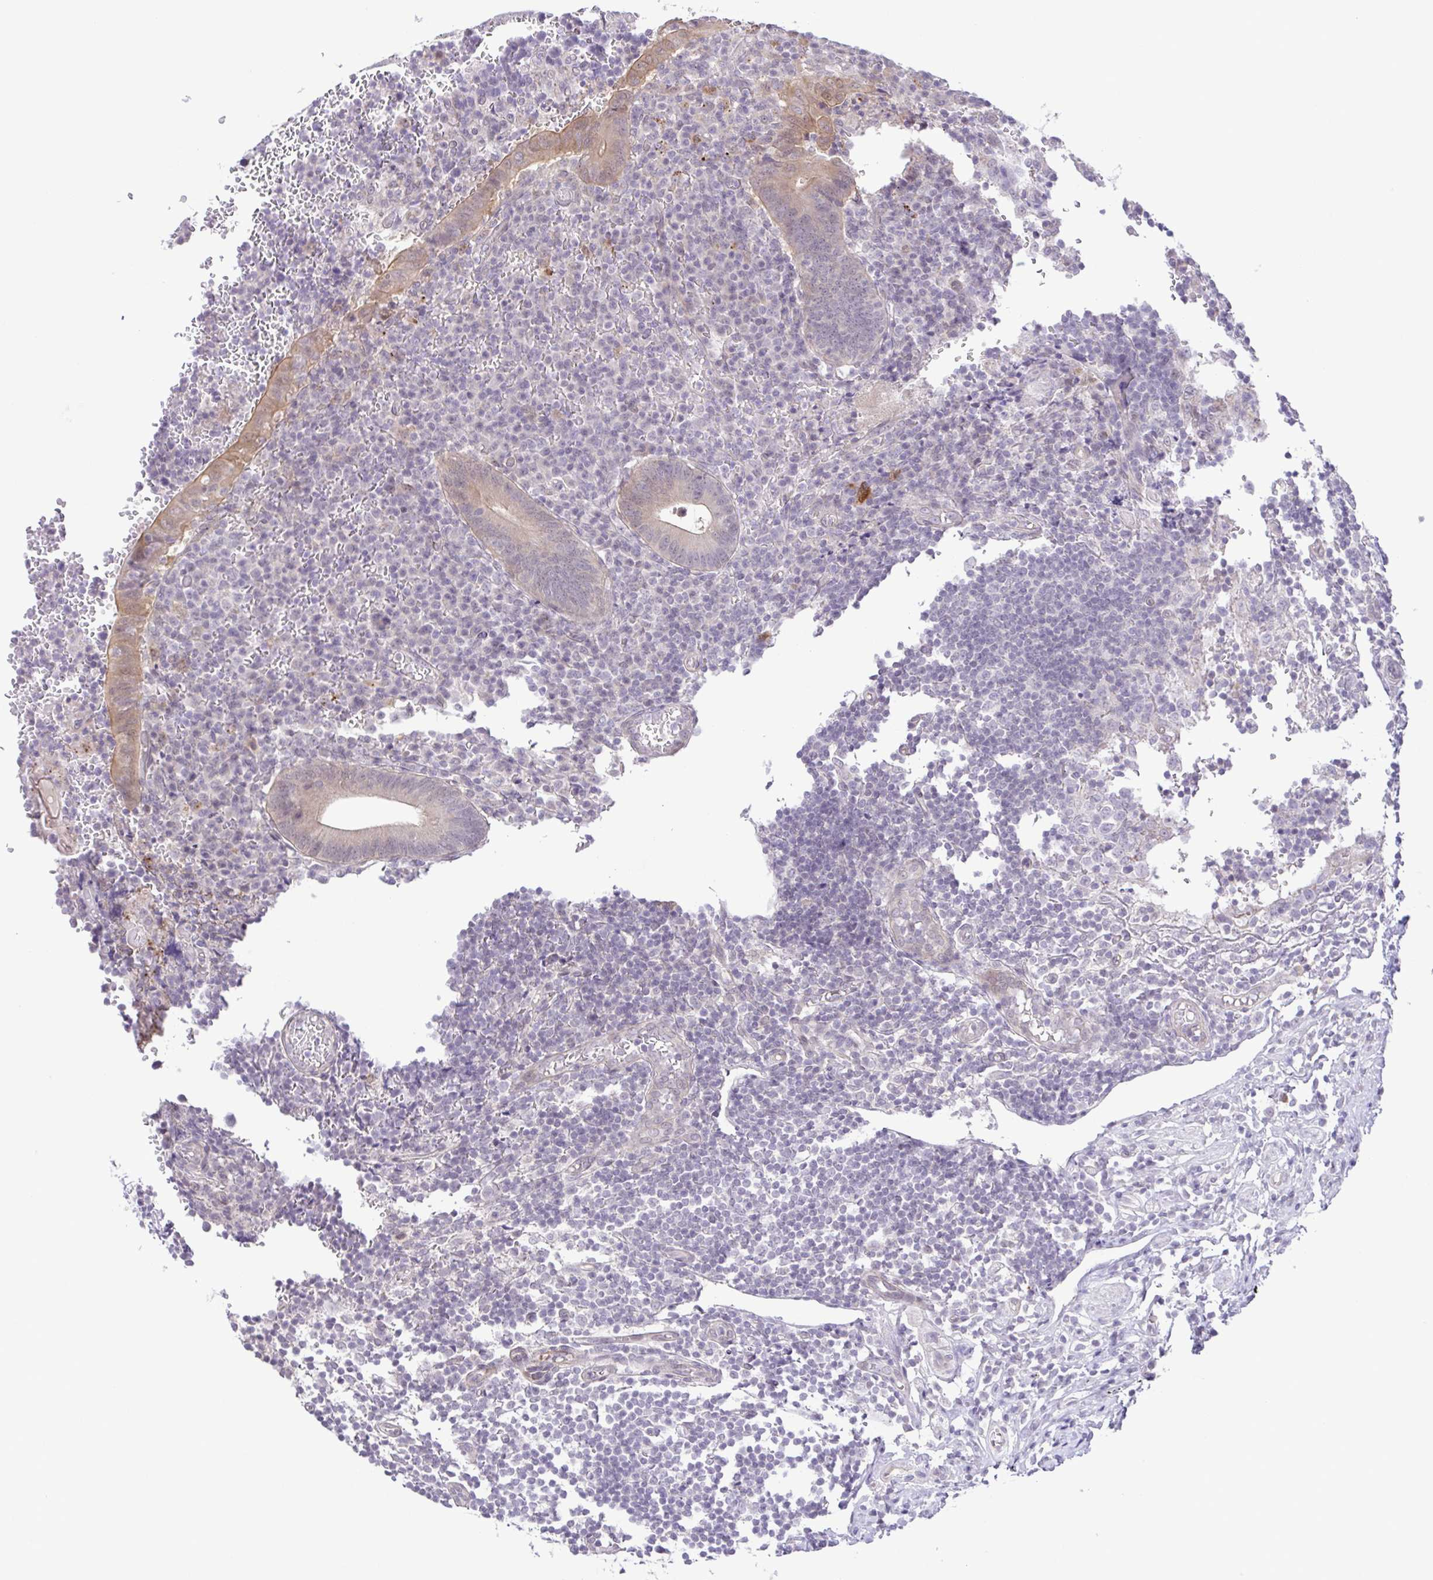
{"staining": {"intensity": "weak", "quantity": "<25%", "location": "cytoplasmic/membranous"}, "tissue": "appendix", "cell_type": "Glandular cells", "image_type": "normal", "snomed": [{"axis": "morphology", "description": "Normal tissue, NOS"}, {"axis": "topography", "description": "Appendix"}], "caption": "Immunohistochemical staining of unremarkable human appendix shows no significant positivity in glandular cells.", "gene": "IL1RN", "patient": {"sex": "male", "age": 18}}